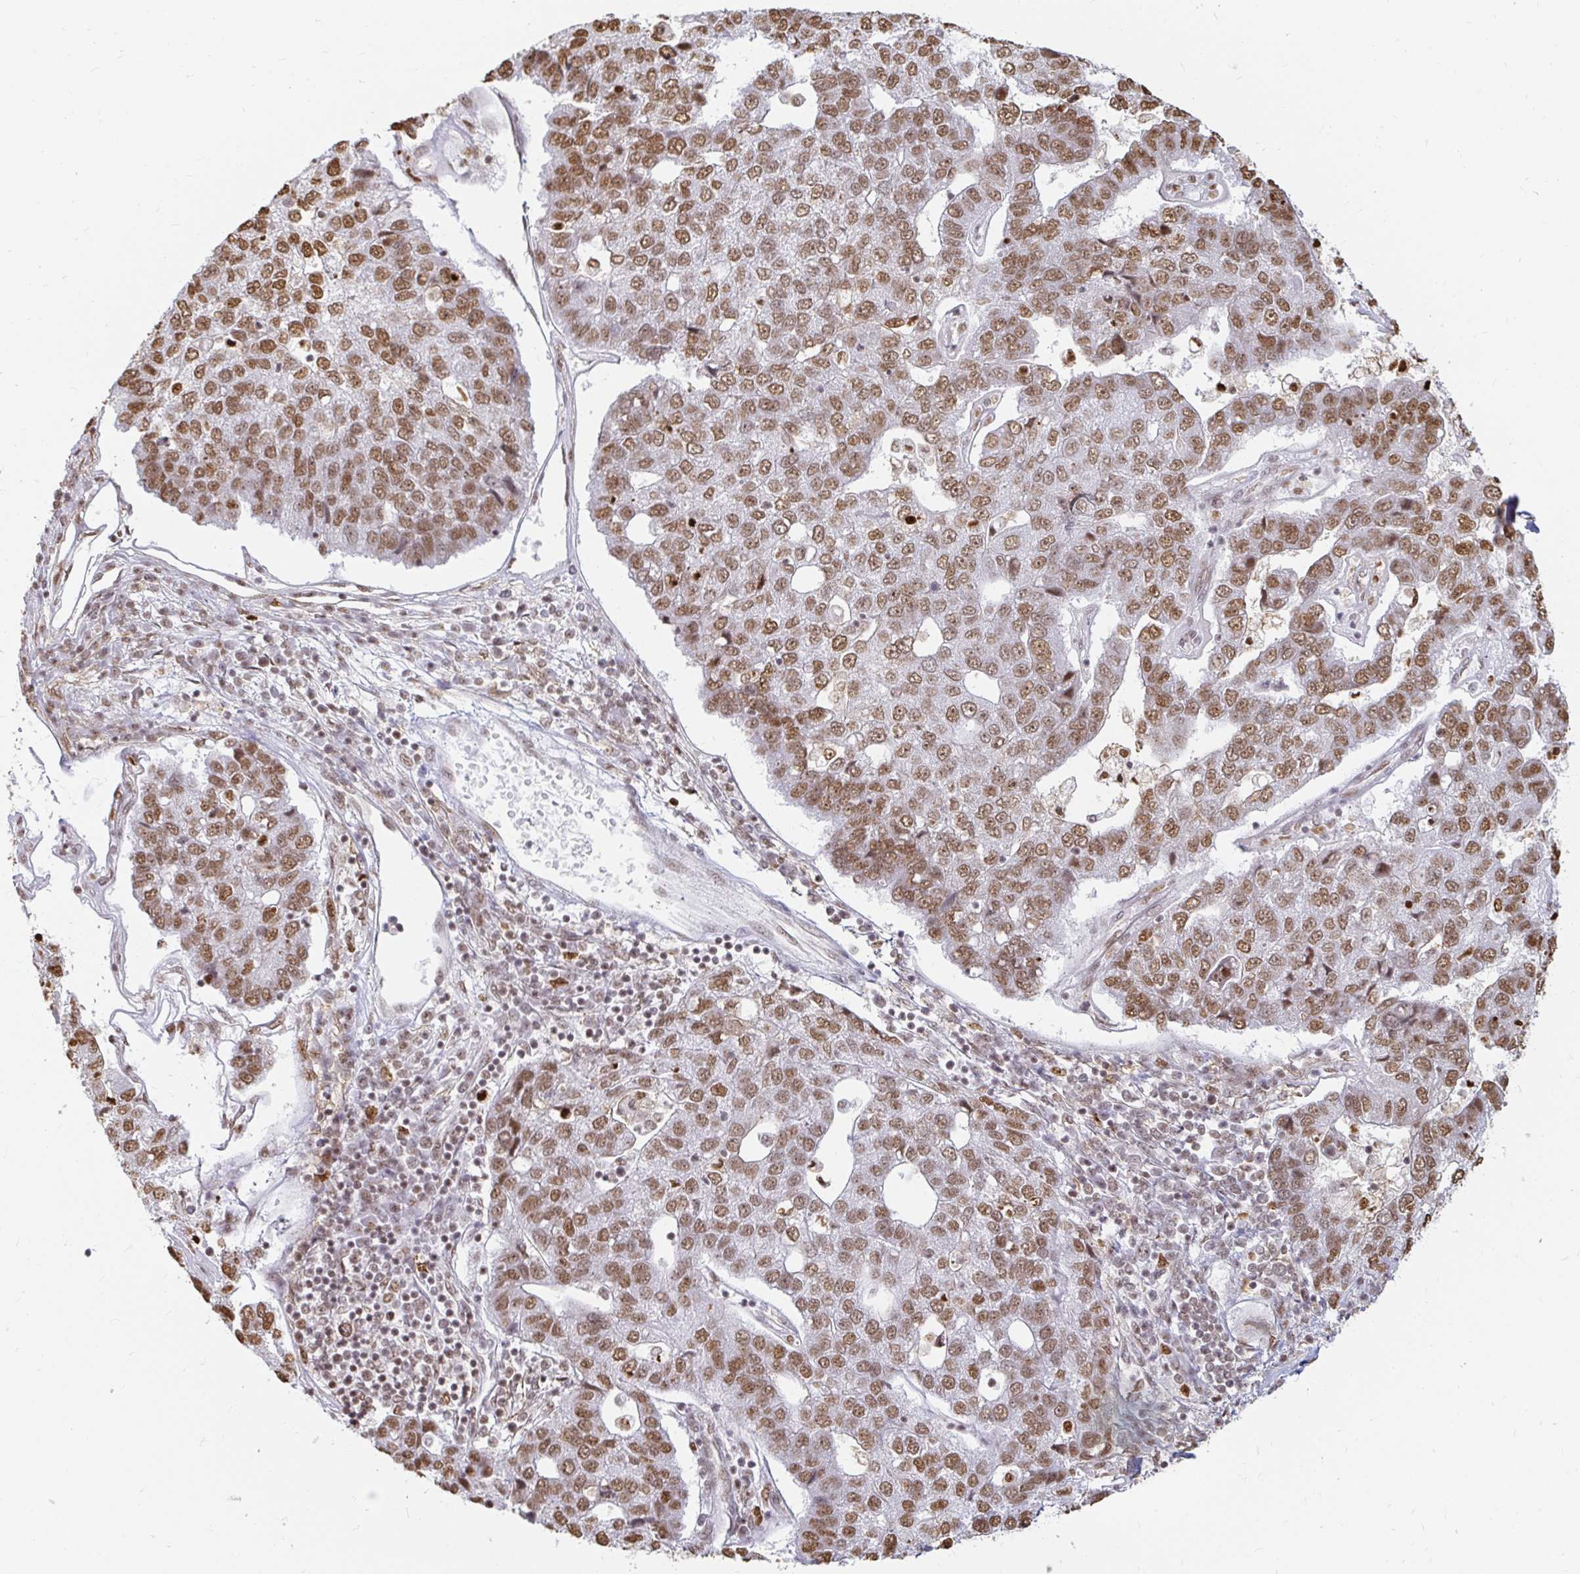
{"staining": {"intensity": "moderate", "quantity": ">75%", "location": "nuclear"}, "tissue": "pancreatic cancer", "cell_type": "Tumor cells", "image_type": "cancer", "snomed": [{"axis": "morphology", "description": "Adenocarcinoma, NOS"}, {"axis": "topography", "description": "Pancreas"}], "caption": "Moderate nuclear expression is appreciated in approximately >75% of tumor cells in pancreatic adenocarcinoma.", "gene": "HNRNPU", "patient": {"sex": "female", "age": 61}}